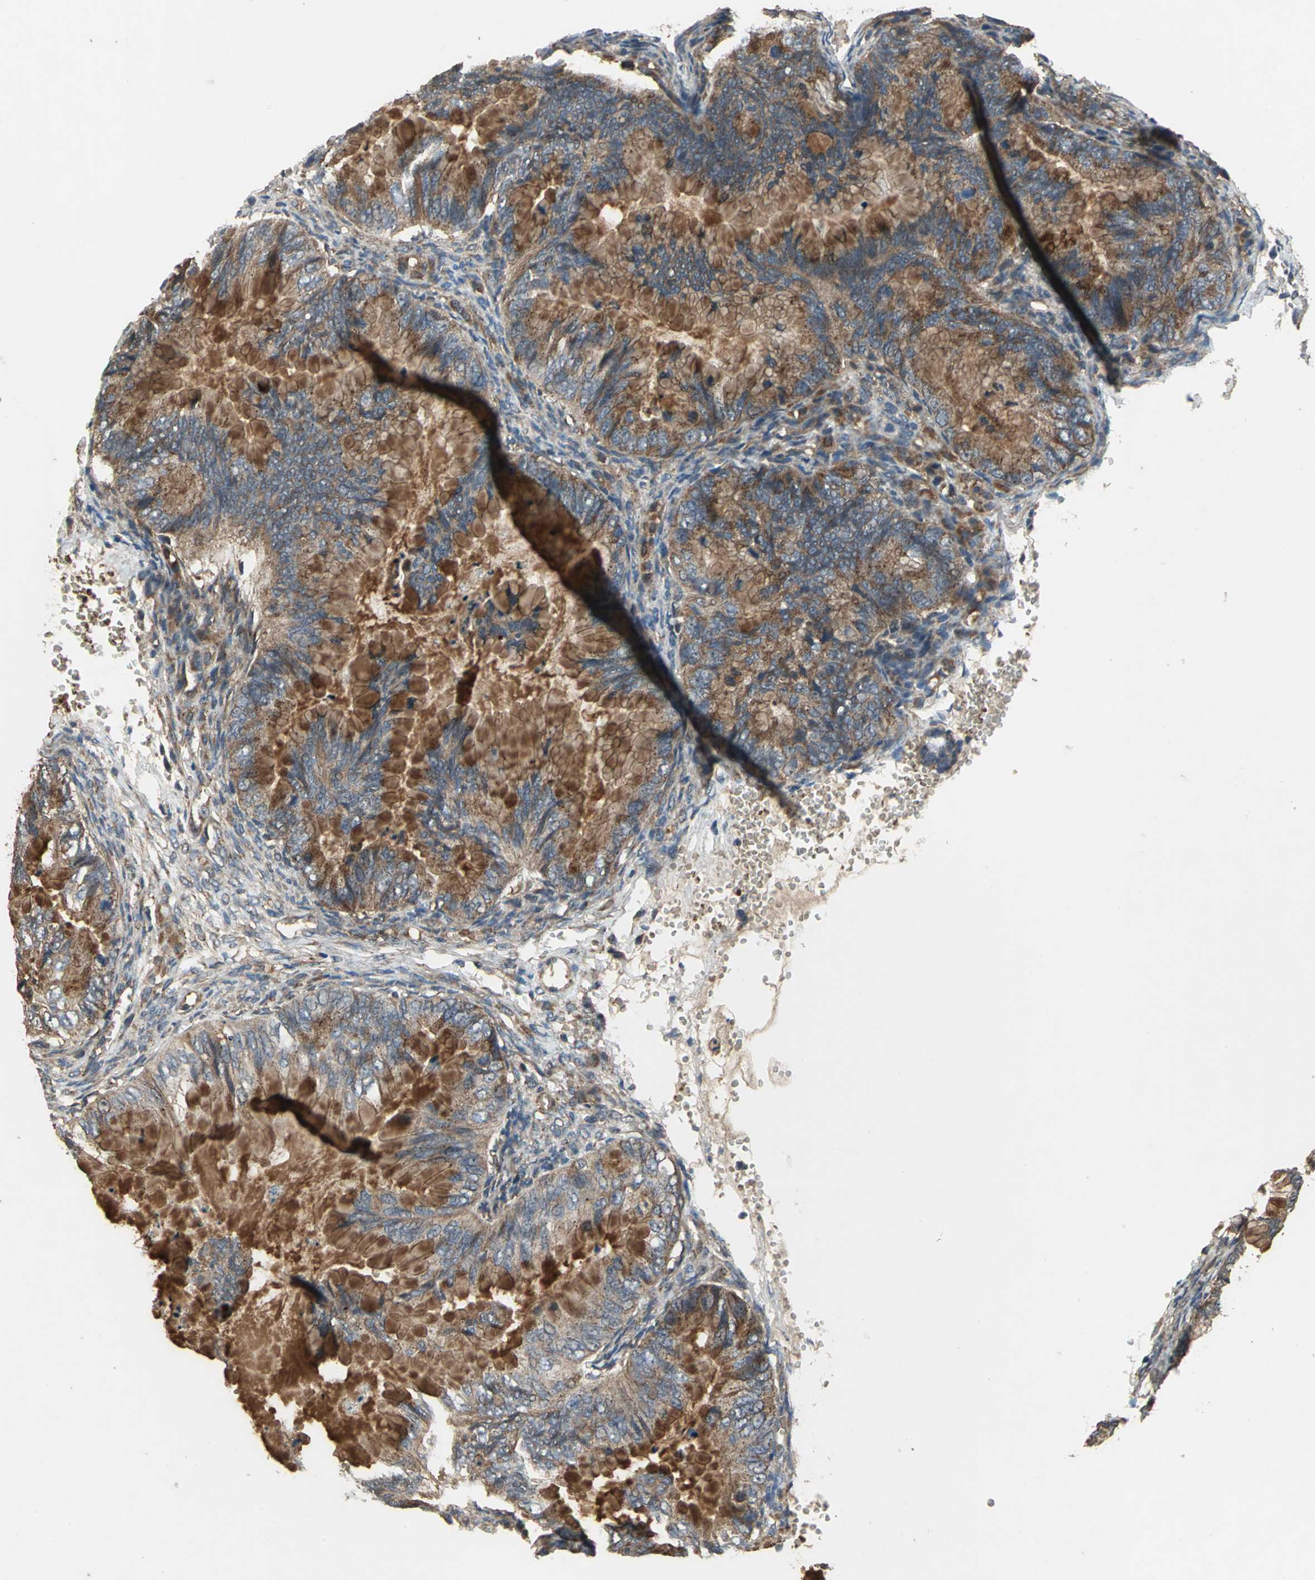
{"staining": {"intensity": "strong", "quantity": ">75%", "location": "cytoplasmic/membranous"}, "tissue": "ovarian cancer", "cell_type": "Tumor cells", "image_type": "cancer", "snomed": [{"axis": "morphology", "description": "Cystadenocarcinoma, mucinous, NOS"}, {"axis": "topography", "description": "Ovary"}], "caption": "Immunohistochemical staining of human ovarian mucinous cystadenocarcinoma exhibits high levels of strong cytoplasmic/membranous staining in approximately >75% of tumor cells.", "gene": "POLRMT", "patient": {"sex": "female", "age": 36}}